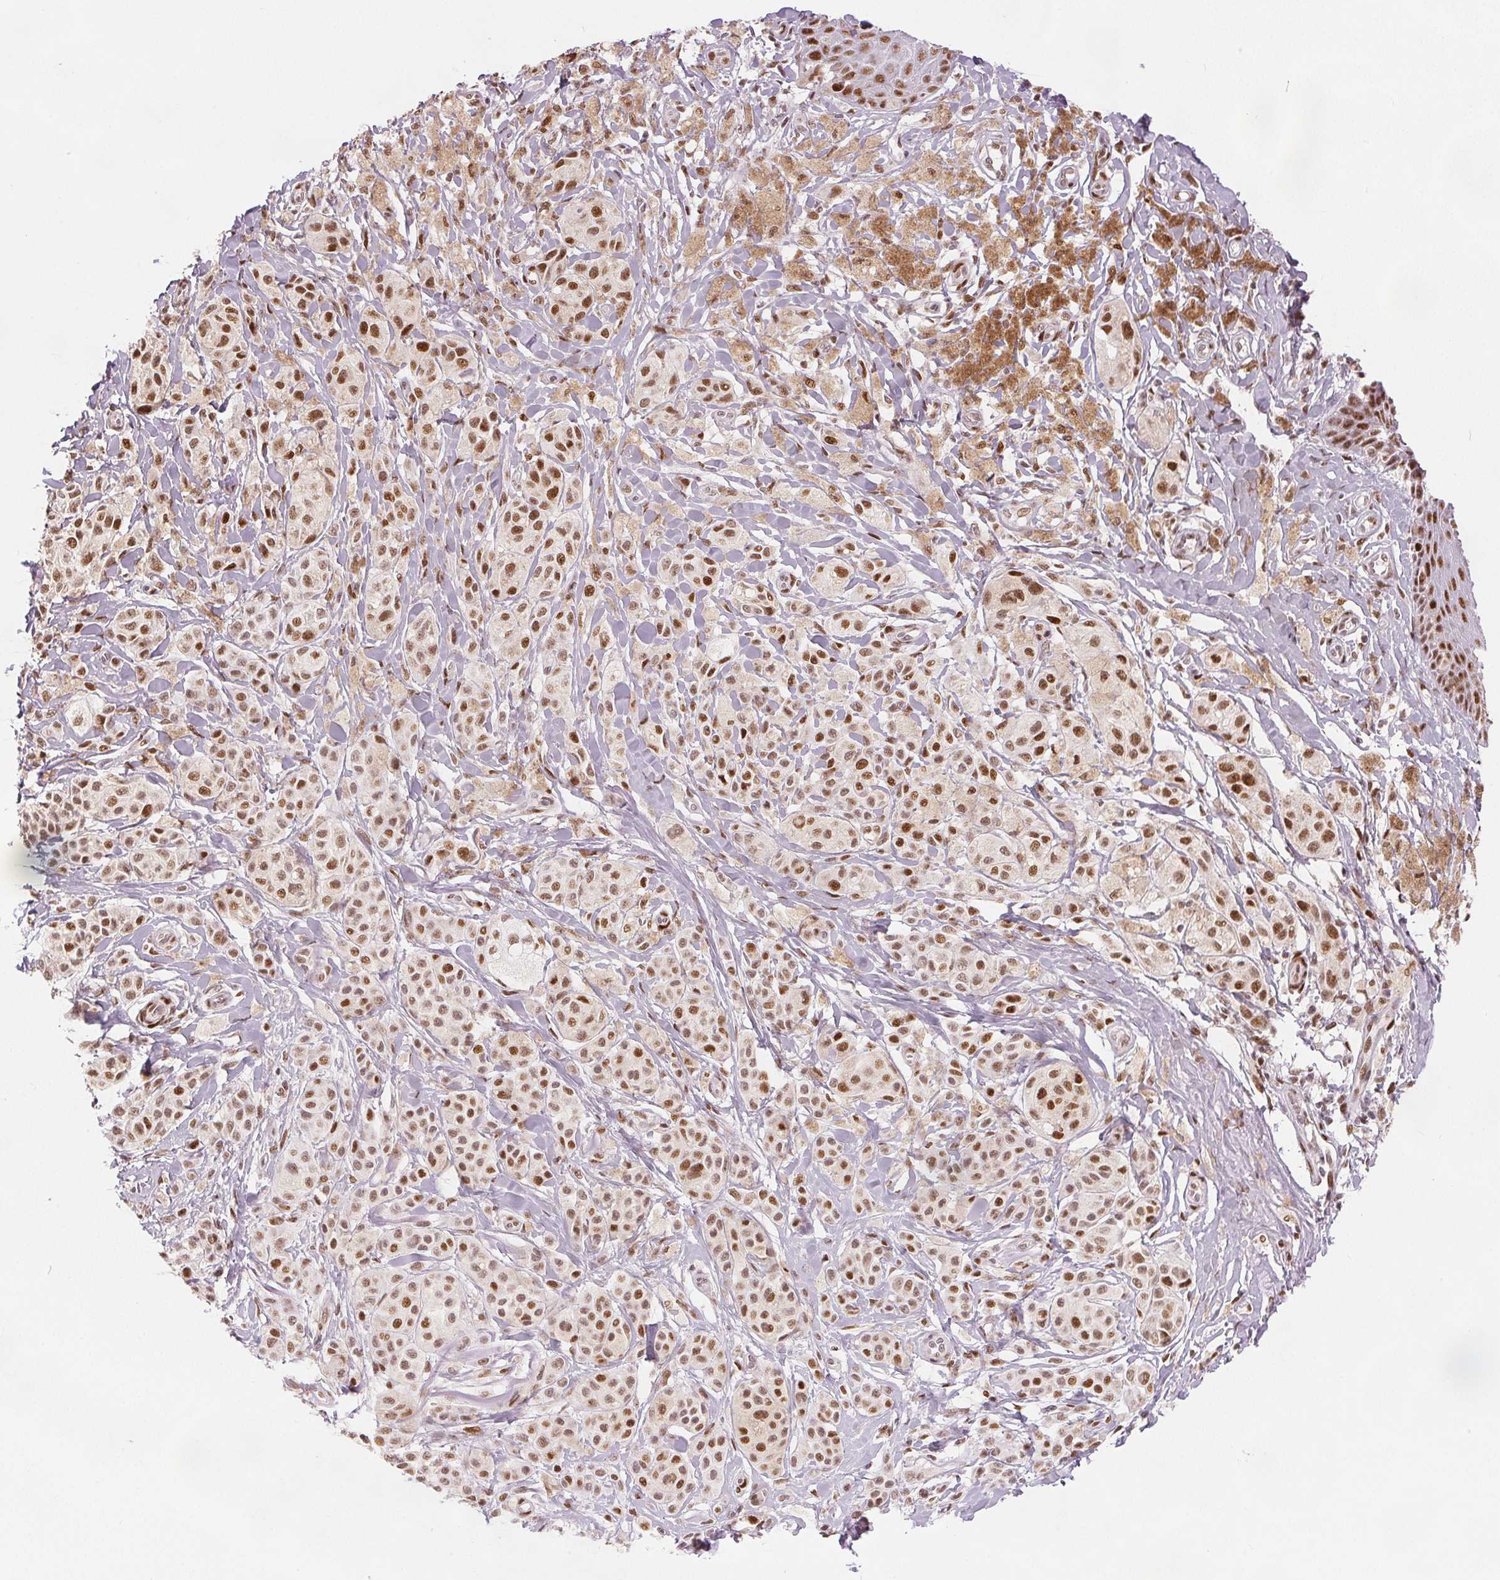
{"staining": {"intensity": "moderate", "quantity": ">75%", "location": "nuclear"}, "tissue": "melanoma", "cell_type": "Tumor cells", "image_type": "cancer", "snomed": [{"axis": "morphology", "description": "Malignant melanoma, NOS"}, {"axis": "topography", "description": "Skin"}], "caption": "Malignant melanoma stained with IHC exhibits moderate nuclear positivity in about >75% of tumor cells.", "gene": "ZNF703", "patient": {"sex": "female", "age": 80}}